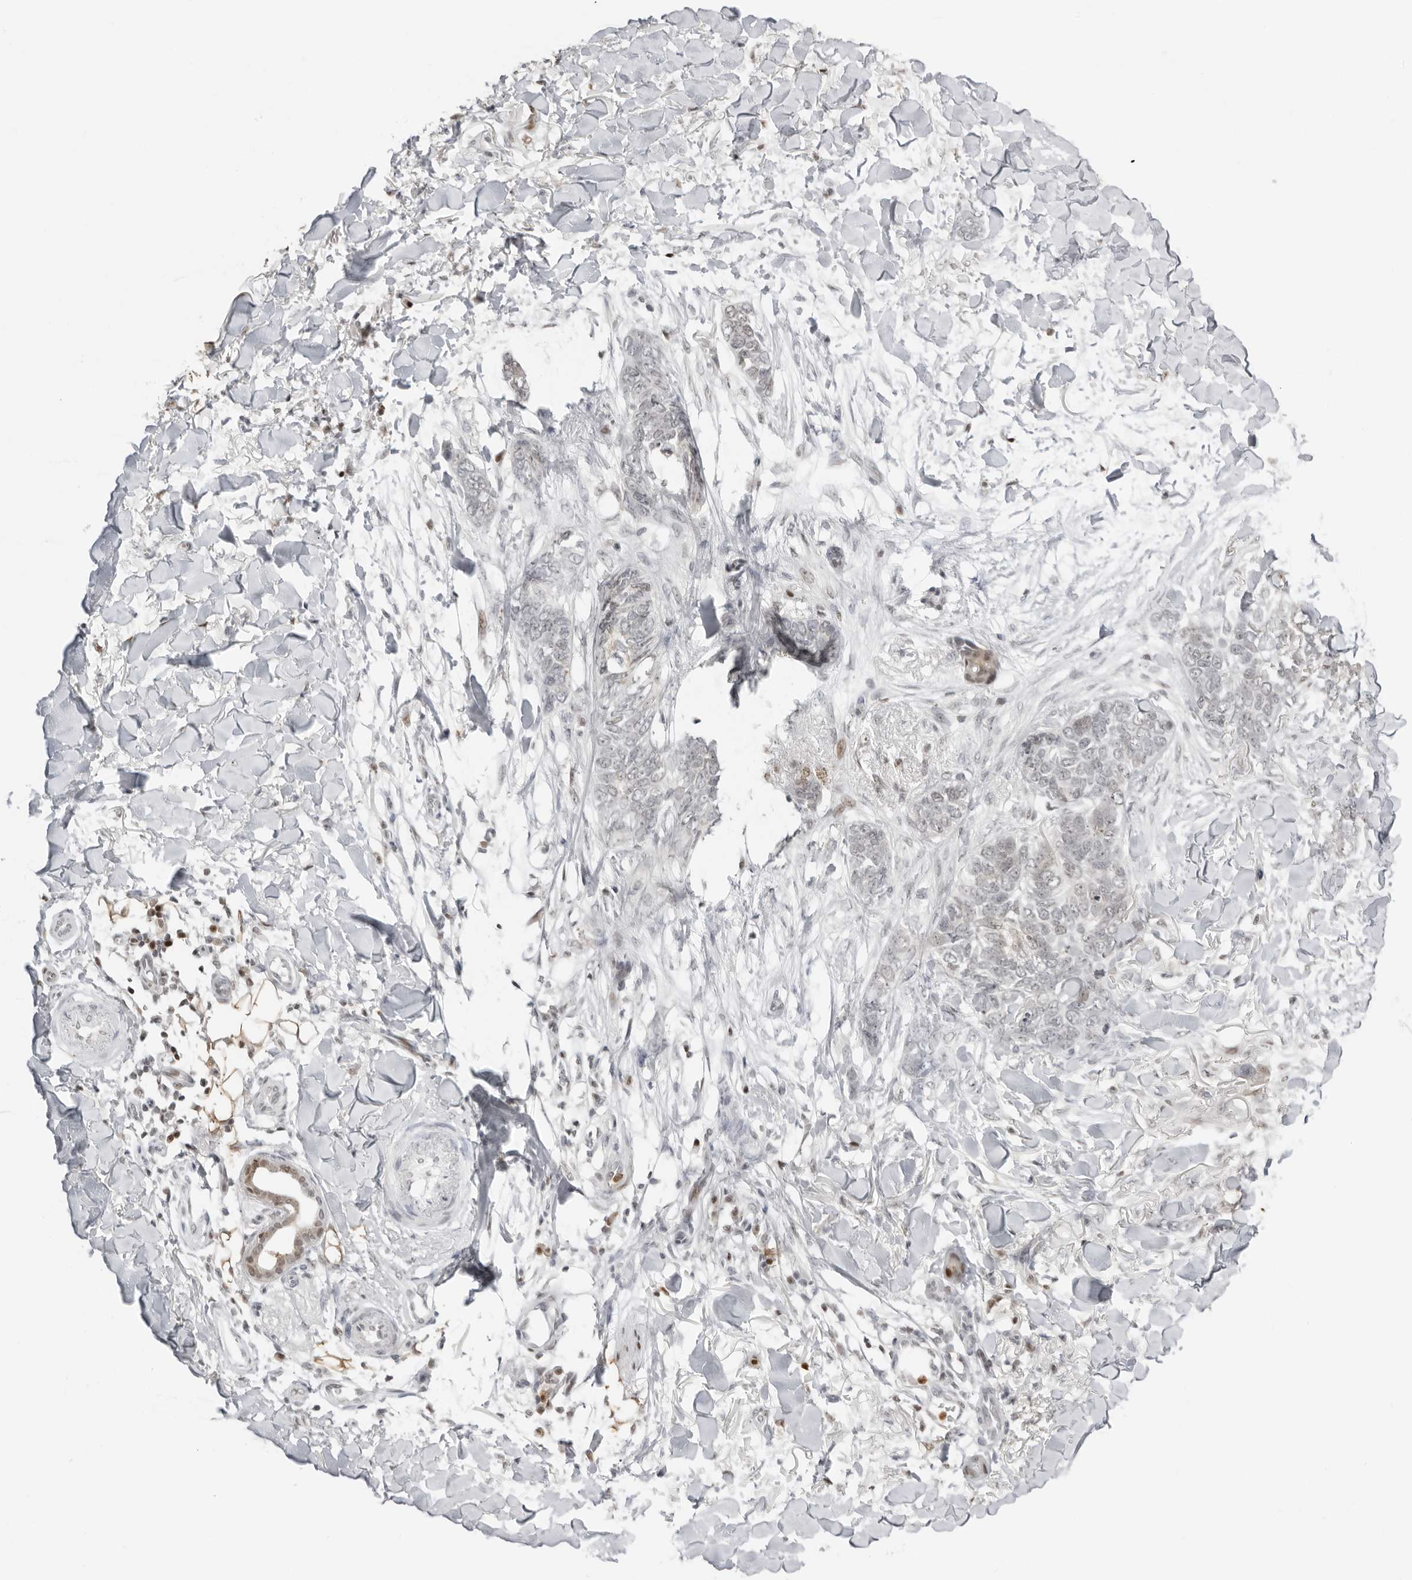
{"staining": {"intensity": "negative", "quantity": "none", "location": "none"}, "tissue": "skin cancer", "cell_type": "Tumor cells", "image_type": "cancer", "snomed": [{"axis": "morphology", "description": "Normal tissue, NOS"}, {"axis": "morphology", "description": "Basal cell carcinoma"}, {"axis": "topography", "description": "Skin"}], "caption": "High power microscopy histopathology image of an IHC histopathology image of skin basal cell carcinoma, revealing no significant staining in tumor cells.", "gene": "RNF146", "patient": {"sex": "male", "age": 77}}